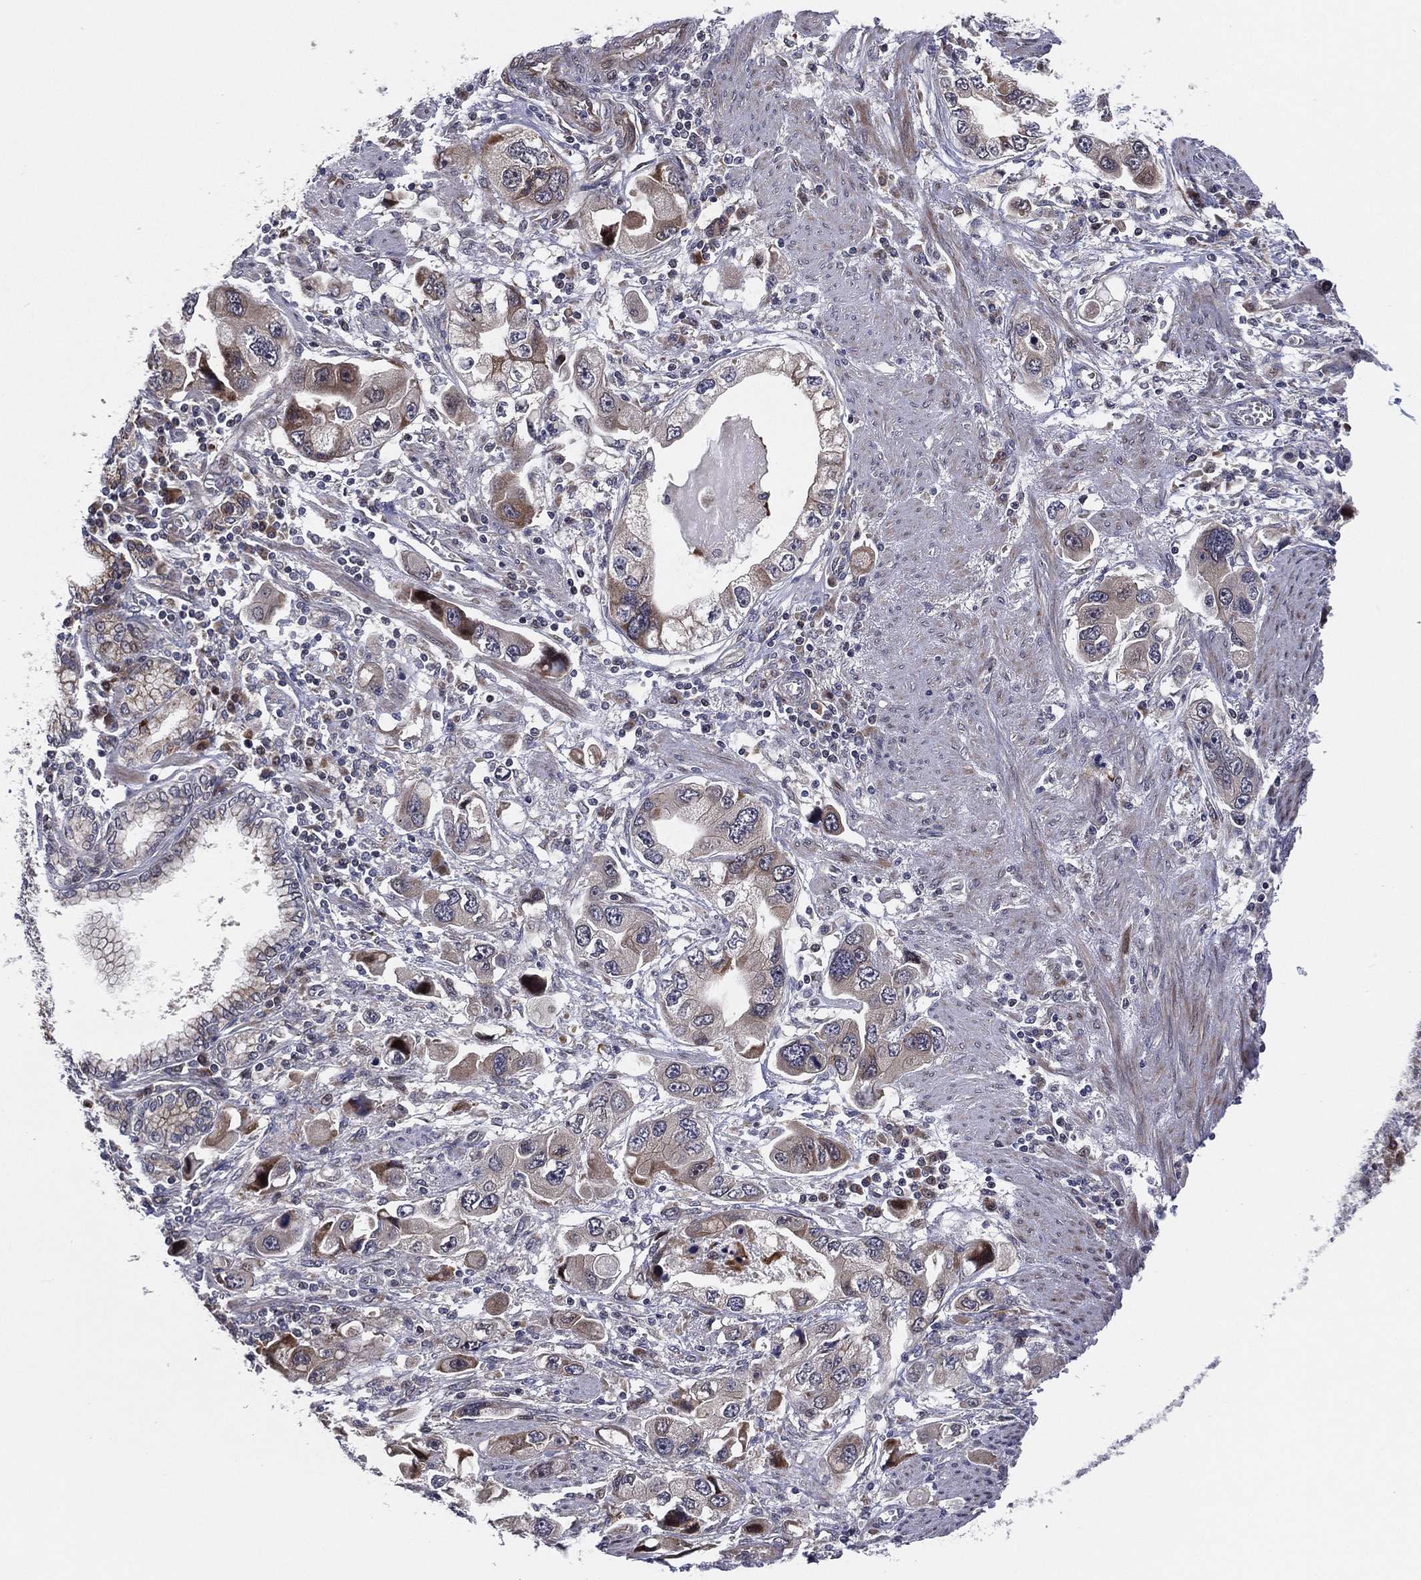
{"staining": {"intensity": "moderate", "quantity": "<25%", "location": "cytoplasmic/membranous"}, "tissue": "stomach cancer", "cell_type": "Tumor cells", "image_type": "cancer", "snomed": [{"axis": "morphology", "description": "Adenocarcinoma, NOS"}, {"axis": "topography", "description": "Stomach, lower"}], "caption": "Stomach cancer (adenocarcinoma) stained with immunohistochemistry (IHC) shows moderate cytoplasmic/membranous positivity in about <25% of tumor cells.", "gene": "UTP14A", "patient": {"sex": "female", "age": 93}}